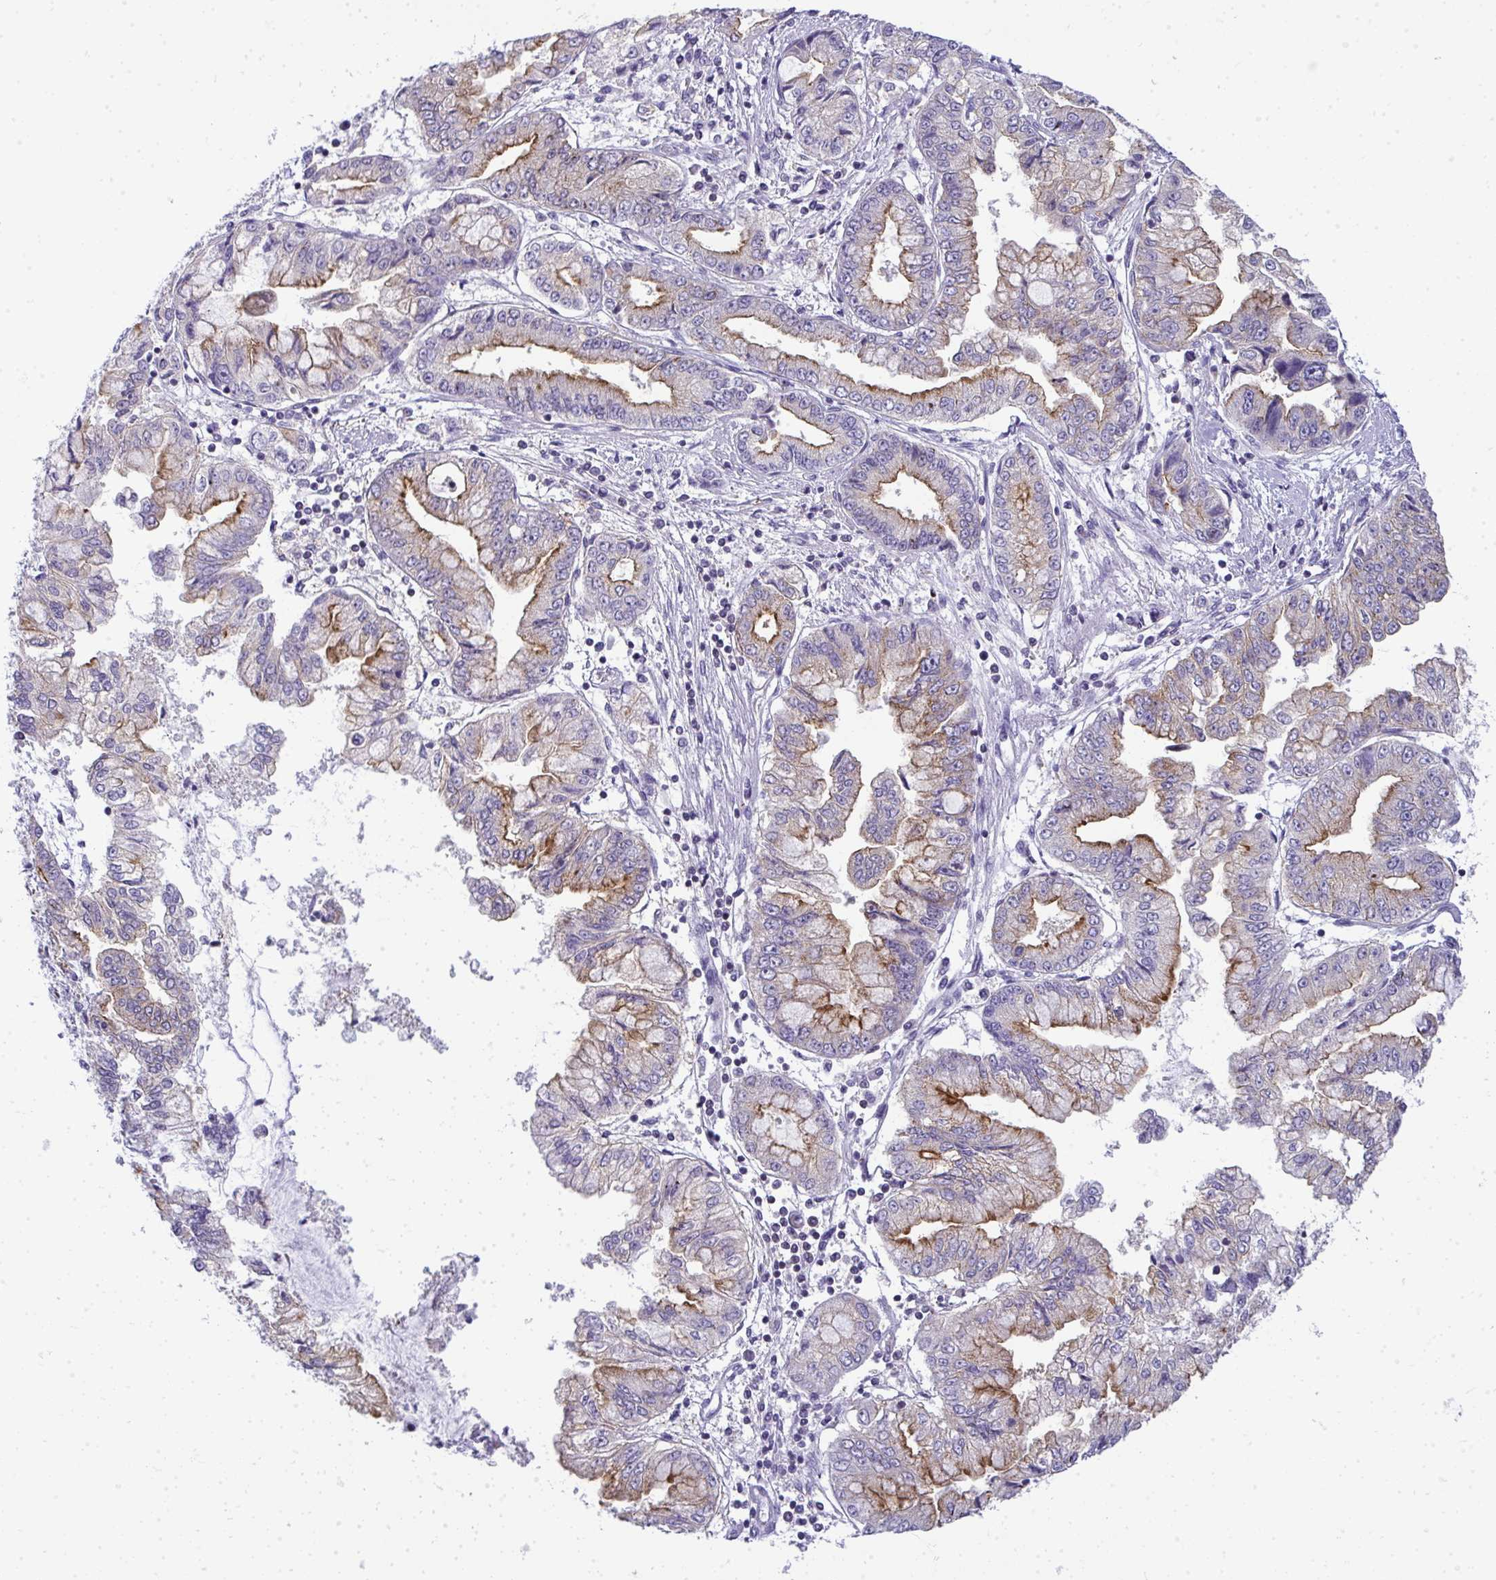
{"staining": {"intensity": "moderate", "quantity": "25%-75%", "location": "cytoplasmic/membranous"}, "tissue": "stomach cancer", "cell_type": "Tumor cells", "image_type": "cancer", "snomed": [{"axis": "morphology", "description": "Adenocarcinoma, NOS"}, {"axis": "topography", "description": "Stomach, upper"}], "caption": "Stomach adenocarcinoma stained with a protein marker exhibits moderate staining in tumor cells.", "gene": "VPS4B", "patient": {"sex": "female", "age": 74}}